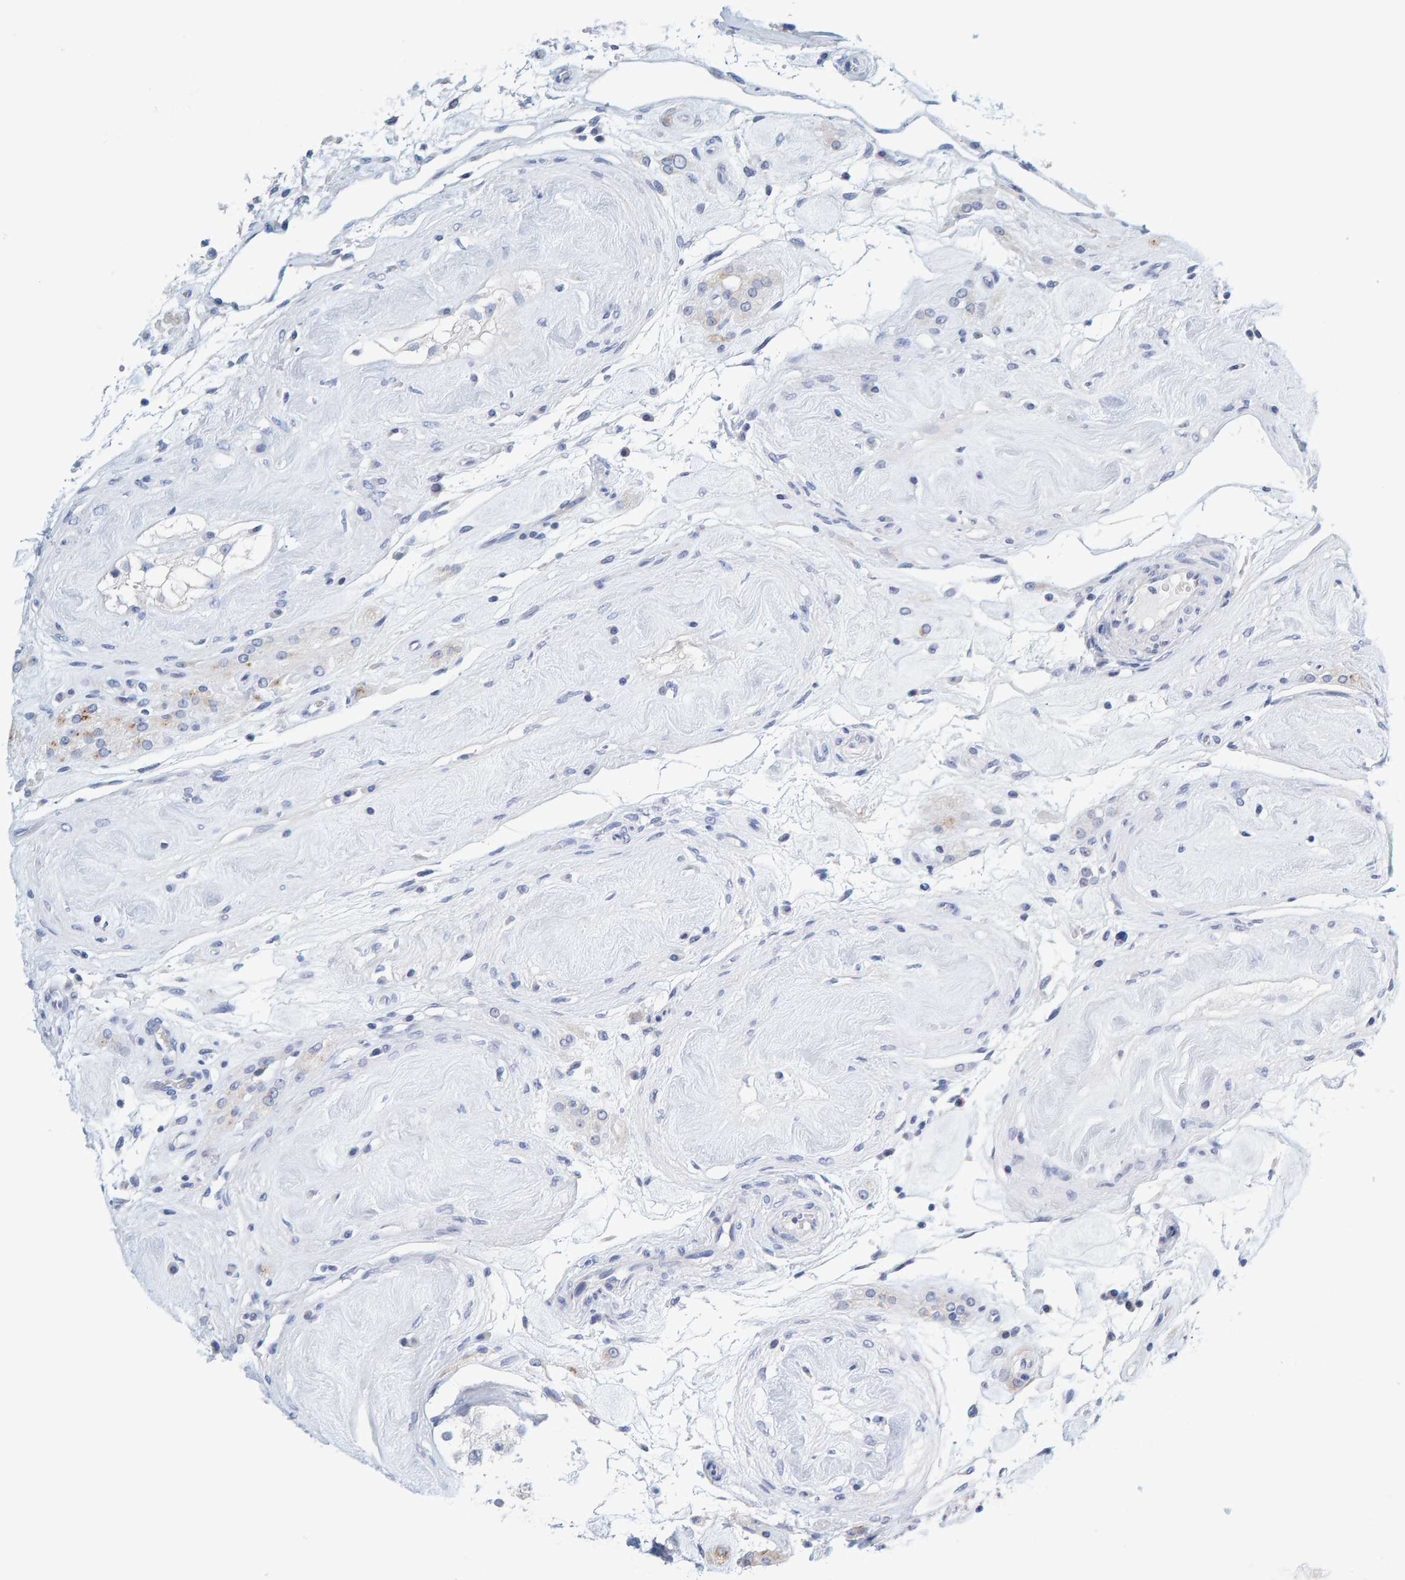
{"staining": {"intensity": "negative", "quantity": "none", "location": "none"}, "tissue": "testis", "cell_type": "Cells in seminiferous ducts", "image_type": "normal", "snomed": [{"axis": "morphology", "description": "Normal tissue, NOS"}, {"axis": "topography", "description": "Testis"}], "caption": "High magnification brightfield microscopy of unremarkable testis stained with DAB (brown) and counterstained with hematoxylin (blue): cells in seminiferous ducts show no significant positivity.", "gene": "MOG", "patient": {"sex": "male", "age": 46}}